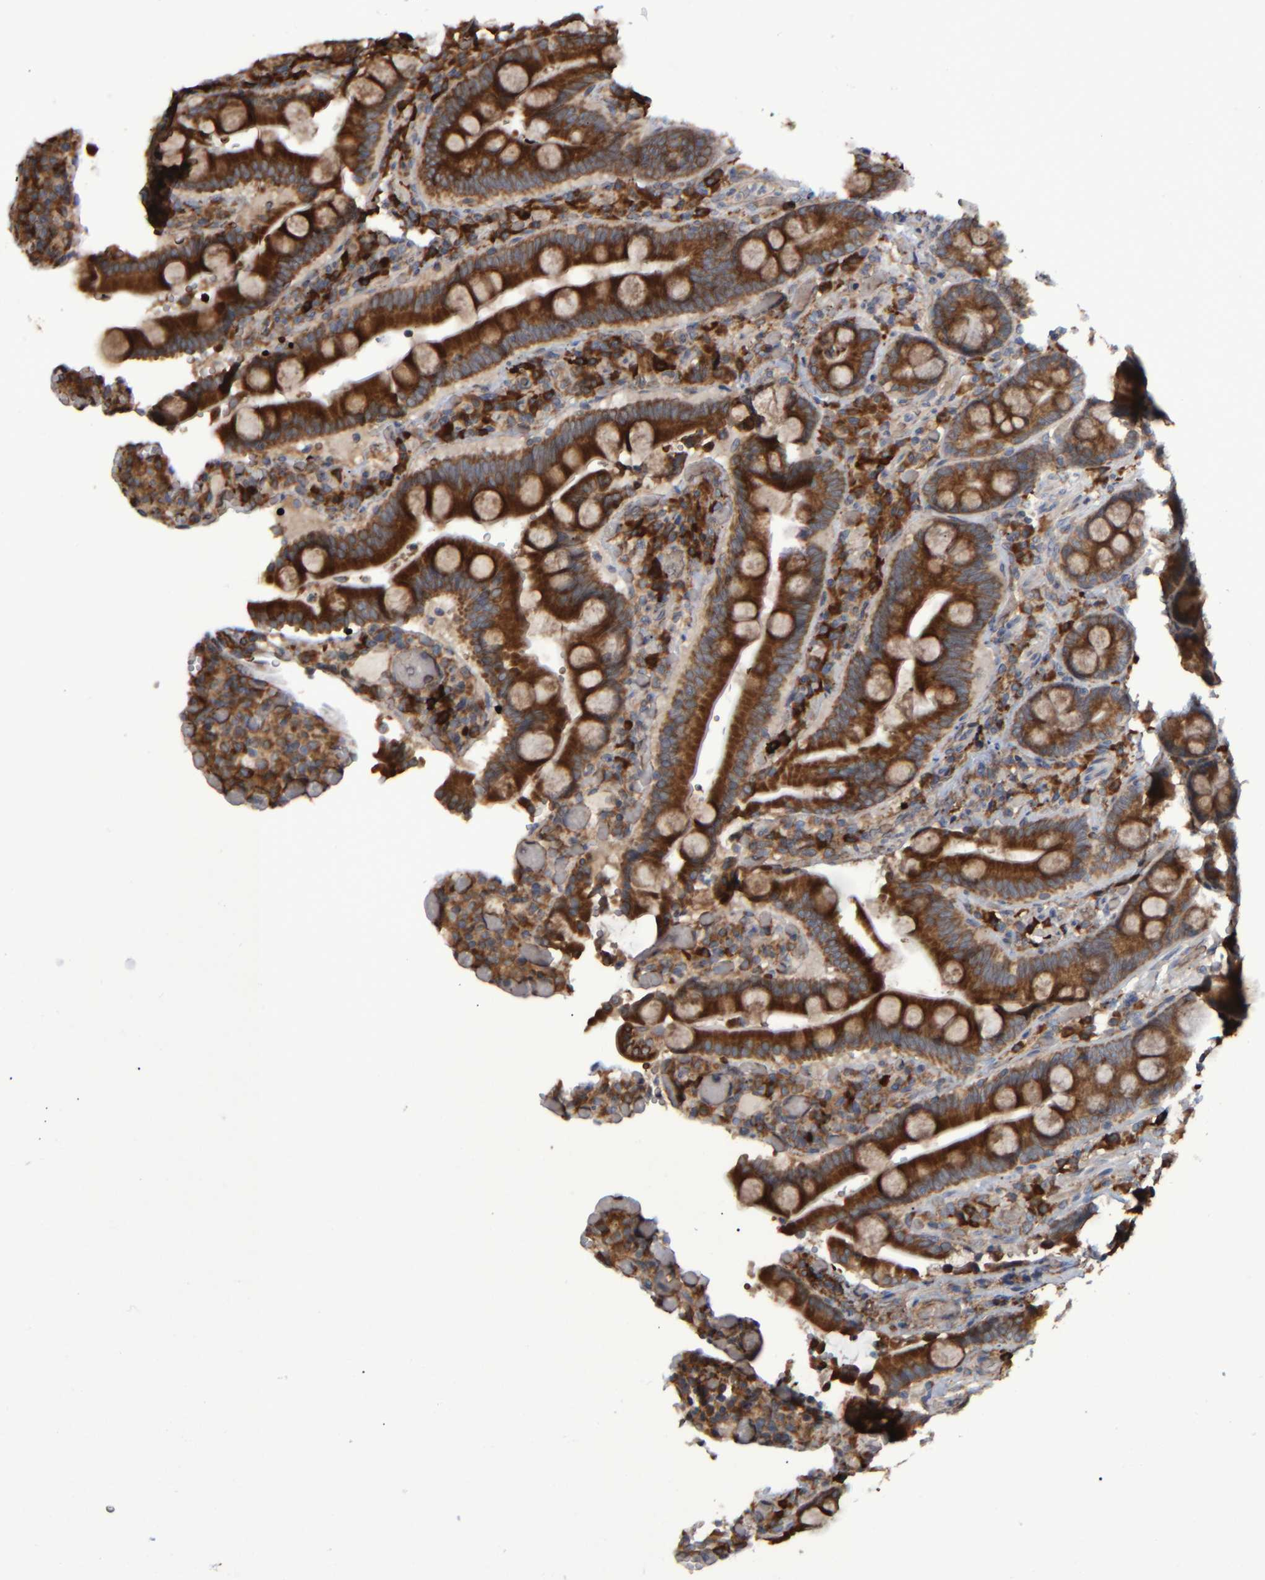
{"staining": {"intensity": "strong", "quantity": ">75%", "location": "cytoplasmic/membranous"}, "tissue": "duodenum", "cell_type": "Glandular cells", "image_type": "normal", "snomed": [{"axis": "morphology", "description": "Normal tissue, NOS"}, {"axis": "topography", "description": "Small intestine, NOS"}], "caption": "Protein staining by immunohistochemistry displays strong cytoplasmic/membranous positivity in about >75% of glandular cells in benign duodenum.", "gene": "SPAG5", "patient": {"sex": "female", "age": 71}}